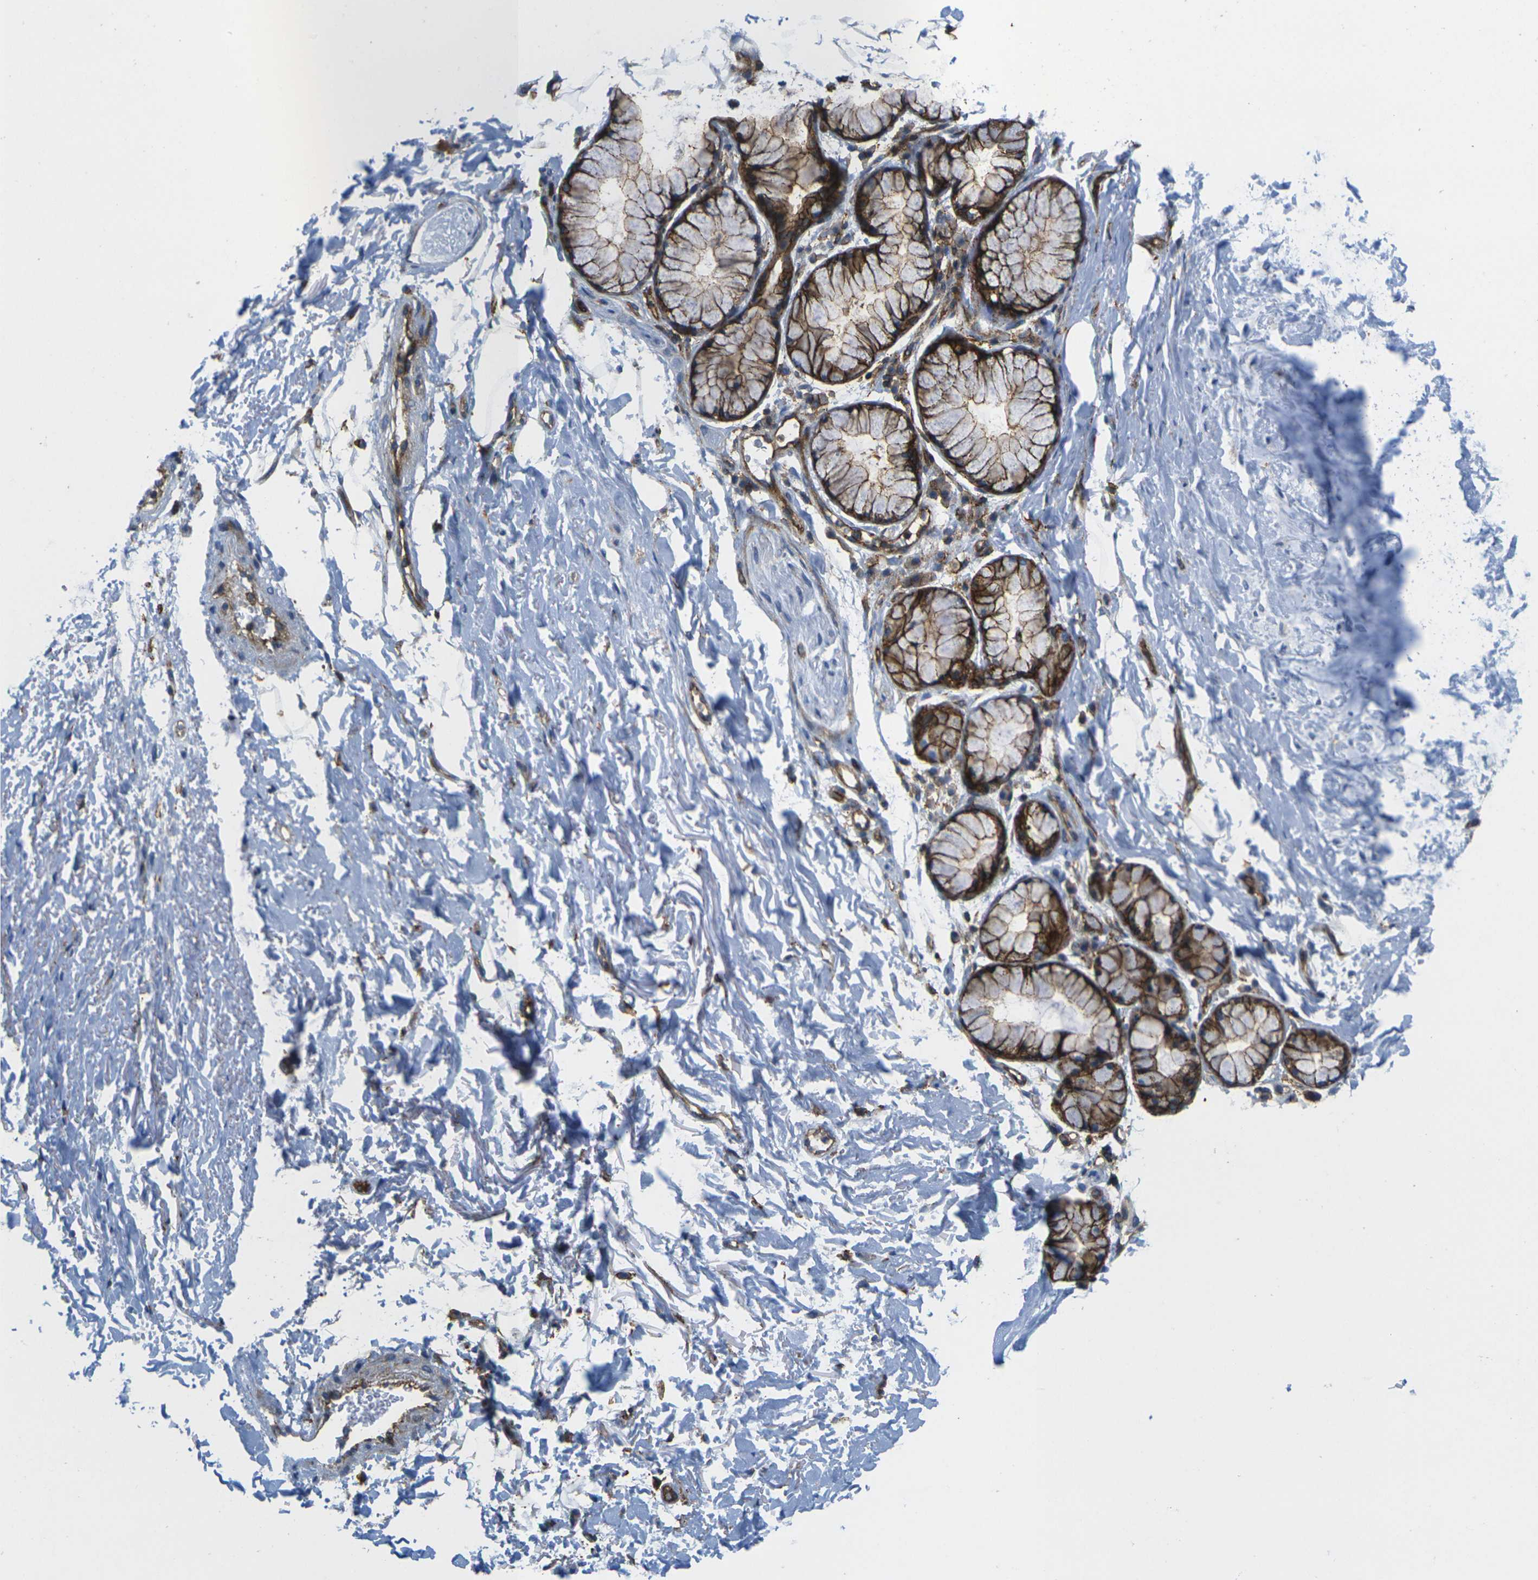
{"staining": {"intensity": "negative", "quantity": "none", "location": "none"}, "tissue": "adipose tissue", "cell_type": "Adipocytes", "image_type": "normal", "snomed": [{"axis": "morphology", "description": "Normal tissue, NOS"}, {"axis": "topography", "description": "Cartilage tissue"}, {"axis": "topography", "description": "Bronchus"}], "caption": "Micrograph shows no significant protein staining in adipocytes of normal adipose tissue.", "gene": "IQGAP1", "patient": {"sex": "female", "age": 73}}